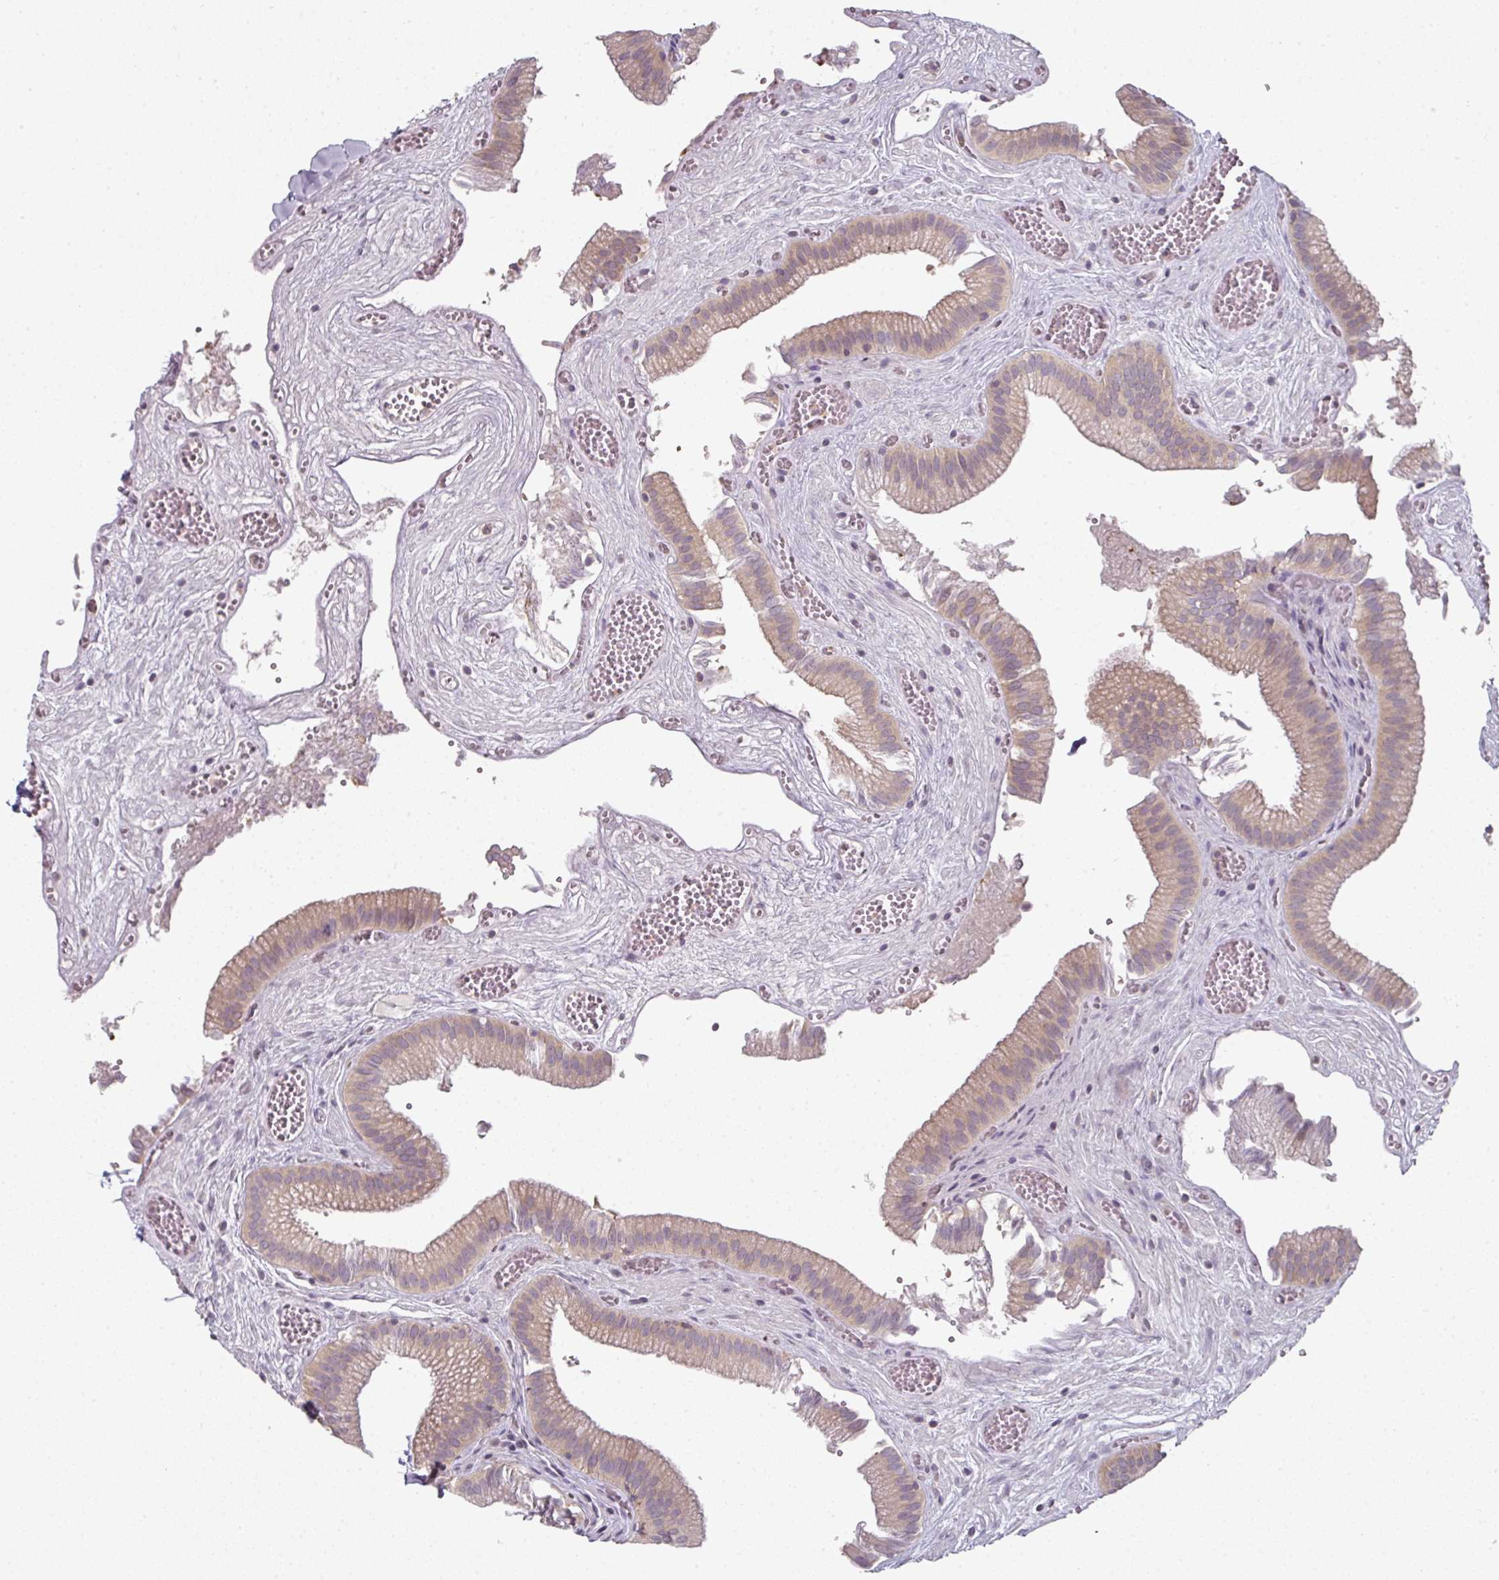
{"staining": {"intensity": "weak", "quantity": "25%-75%", "location": "cytoplasmic/membranous"}, "tissue": "gallbladder", "cell_type": "Glandular cells", "image_type": "normal", "snomed": [{"axis": "morphology", "description": "Normal tissue, NOS"}, {"axis": "topography", "description": "Gallbladder"}], "caption": "This is a photomicrograph of IHC staining of benign gallbladder, which shows weak expression in the cytoplasmic/membranous of glandular cells.", "gene": "C19orf33", "patient": {"sex": "male", "age": 17}}